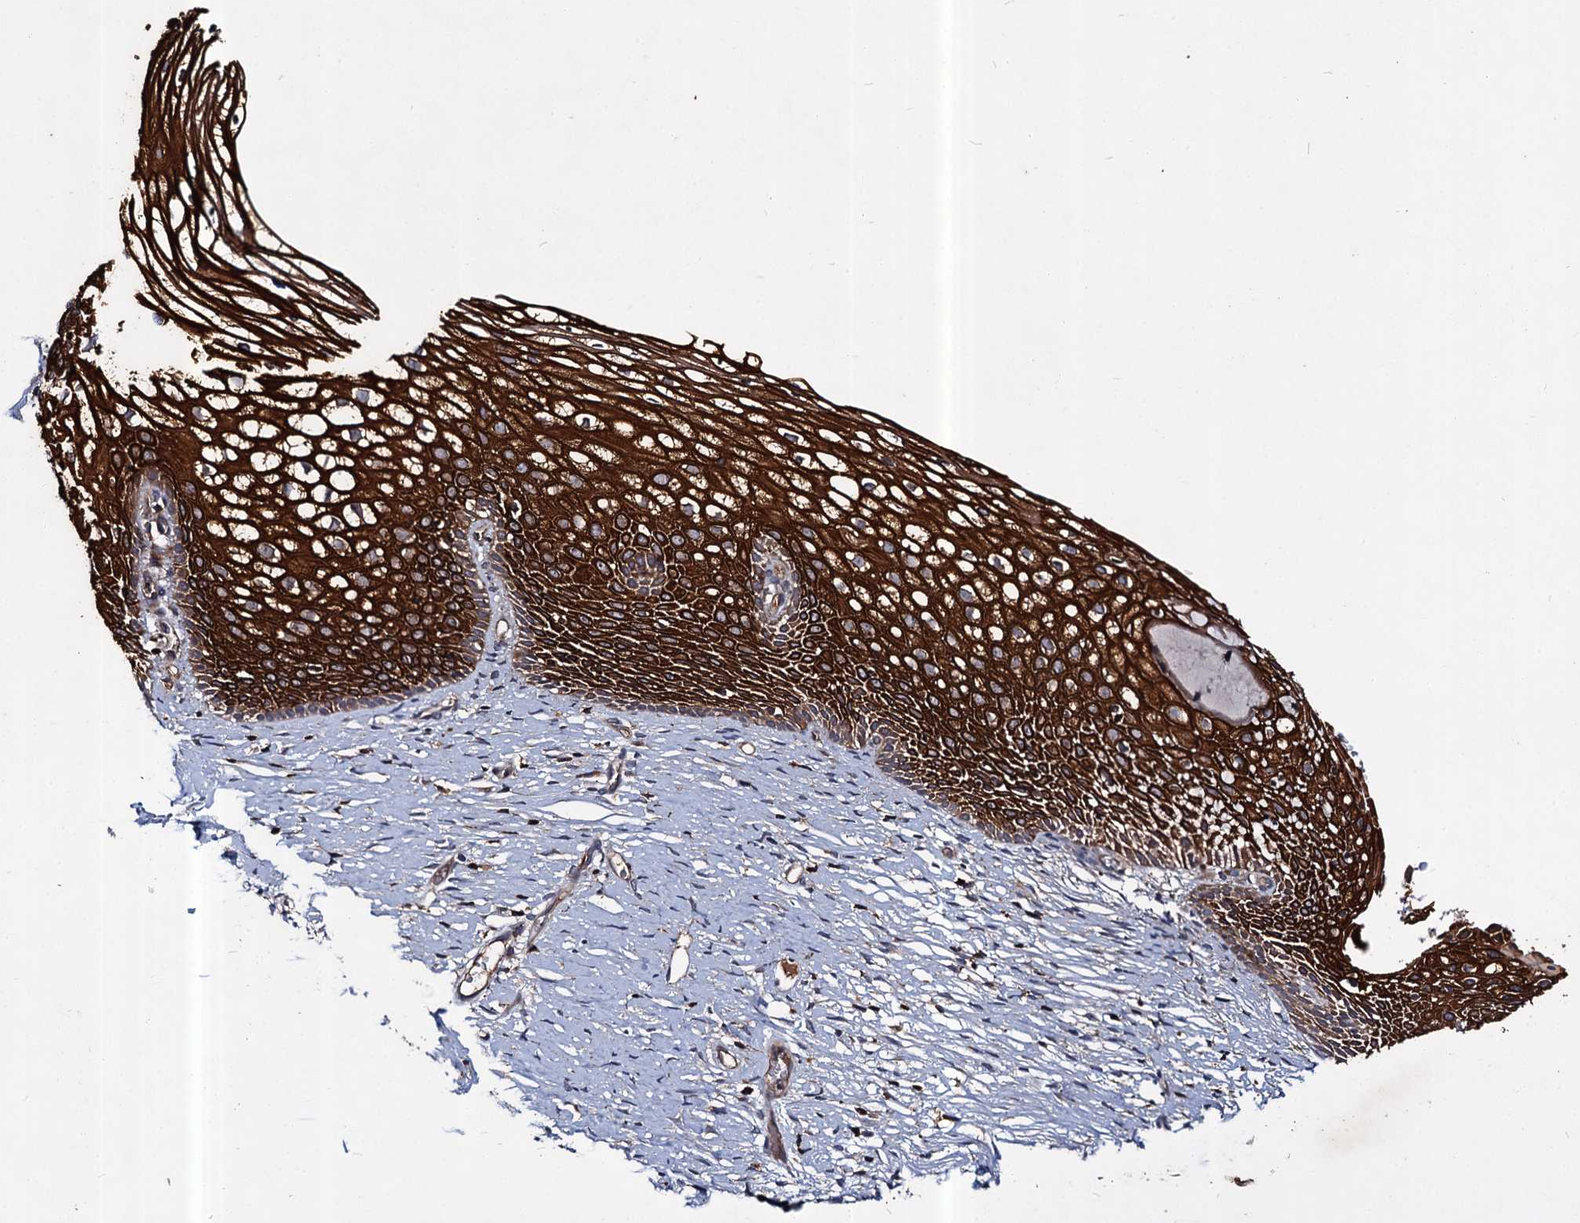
{"staining": {"intensity": "weak", "quantity": "25%-75%", "location": "cytoplasmic/membranous"}, "tissue": "cervix", "cell_type": "Glandular cells", "image_type": "normal", "snomed": [{"axis": "morphology", "description": "Normal tissue, NOS"}, {"axis": "topography", "description": "Cervix"}], "caption": "Immunohistochemistry (IHC) (DAB) staining of normal human cervix exhibits weak cytoplasmic/membranous protein positivity in about 25%-75% of glandular cells. (Stains: DAB in brown, nuclei in blue, Microscopy: brightfield microscopy at high magnification).", "gene": "ABLIM1", "patient": {"sex": "female", "age": 33}}